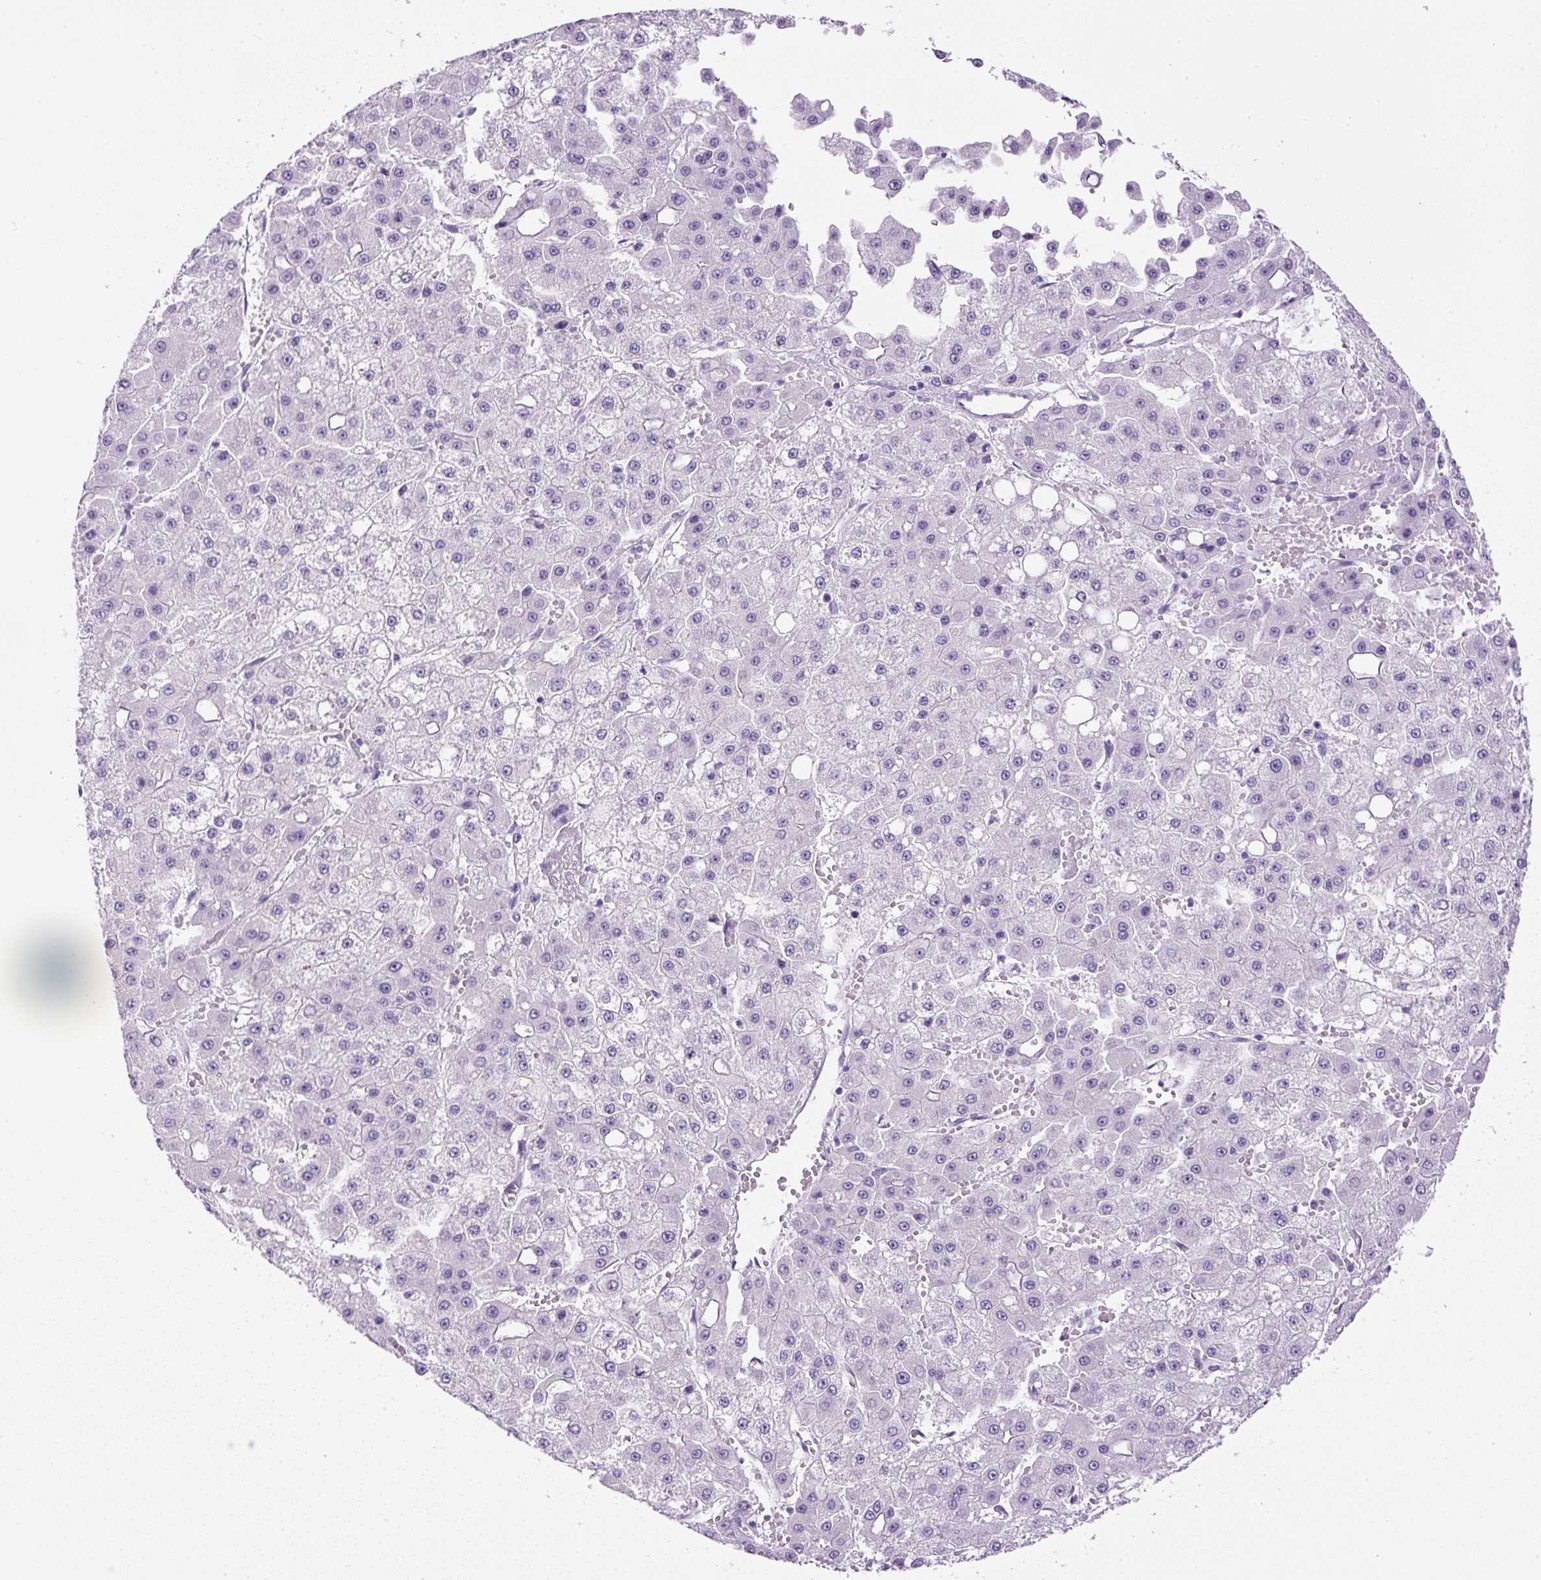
{"staining": {"intensity": "negative", "quantity": "none", "location": "none"}, "tissue": "liver cancer", "cell_type": "Tumor cells", "image_type": "cancer", "snomed": [{"axis": "morphology", "description": "Carcinoma, Hepatocellular, NOS"}, {"axis": "topography", "description": "Liver"}], "caption": "High magnification brightfield microscopy of liver hepatocellular carcinoma stained with DAB (brown) and counterstained with hematoxylin (blue): tumor cells show no significant expression.", "gene": "RHBDD2", "patient": {"sex": "male", "age": 47}}